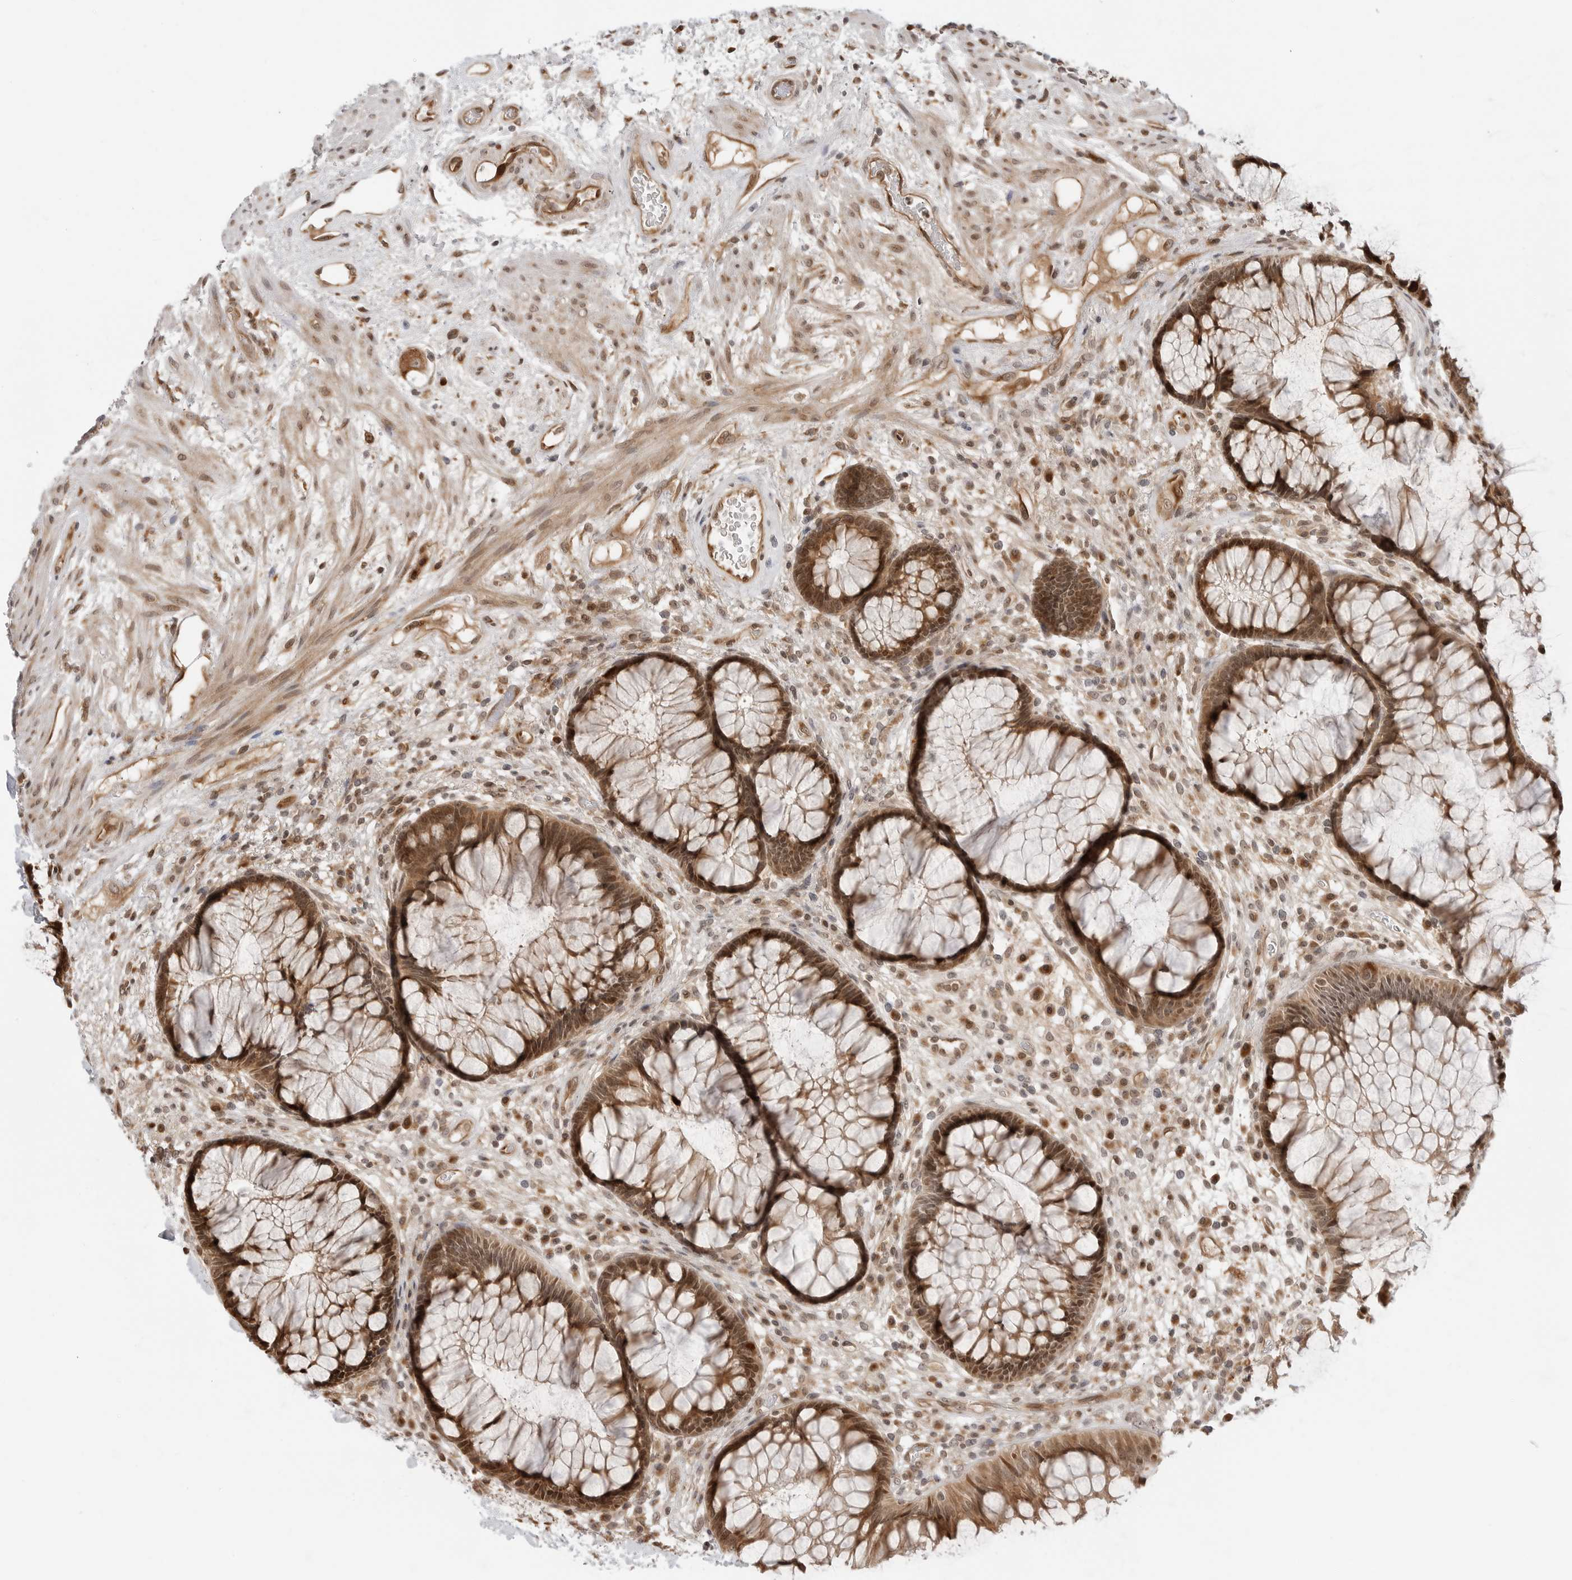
{"staining": {"intensity": "strong", "quantity": ">75%", "location": "cytoplasmic/membranous,nuclear"}, "tissue": "rectum", "cell_type": "Glandular cells", "image_type": "normal", "snomed": [{"axis": "morphology", "description": "Normal tissue, NOS"}, {"axis": "topography", "description": "Rectum"}], "caption": "Protein expression by immunohistochemistry (IHC) demonstrates strong cytoplasmic/membranous,nuclear positivity in approximately >75% of glandular cells in benign rectum. The staining is performed using DAB brown chromogen to label protein expression. The nuclei are counter-stained blue using hematoxylin.", "gene": "TIPRL", "patient": {"sex": "male", "age": 51}}